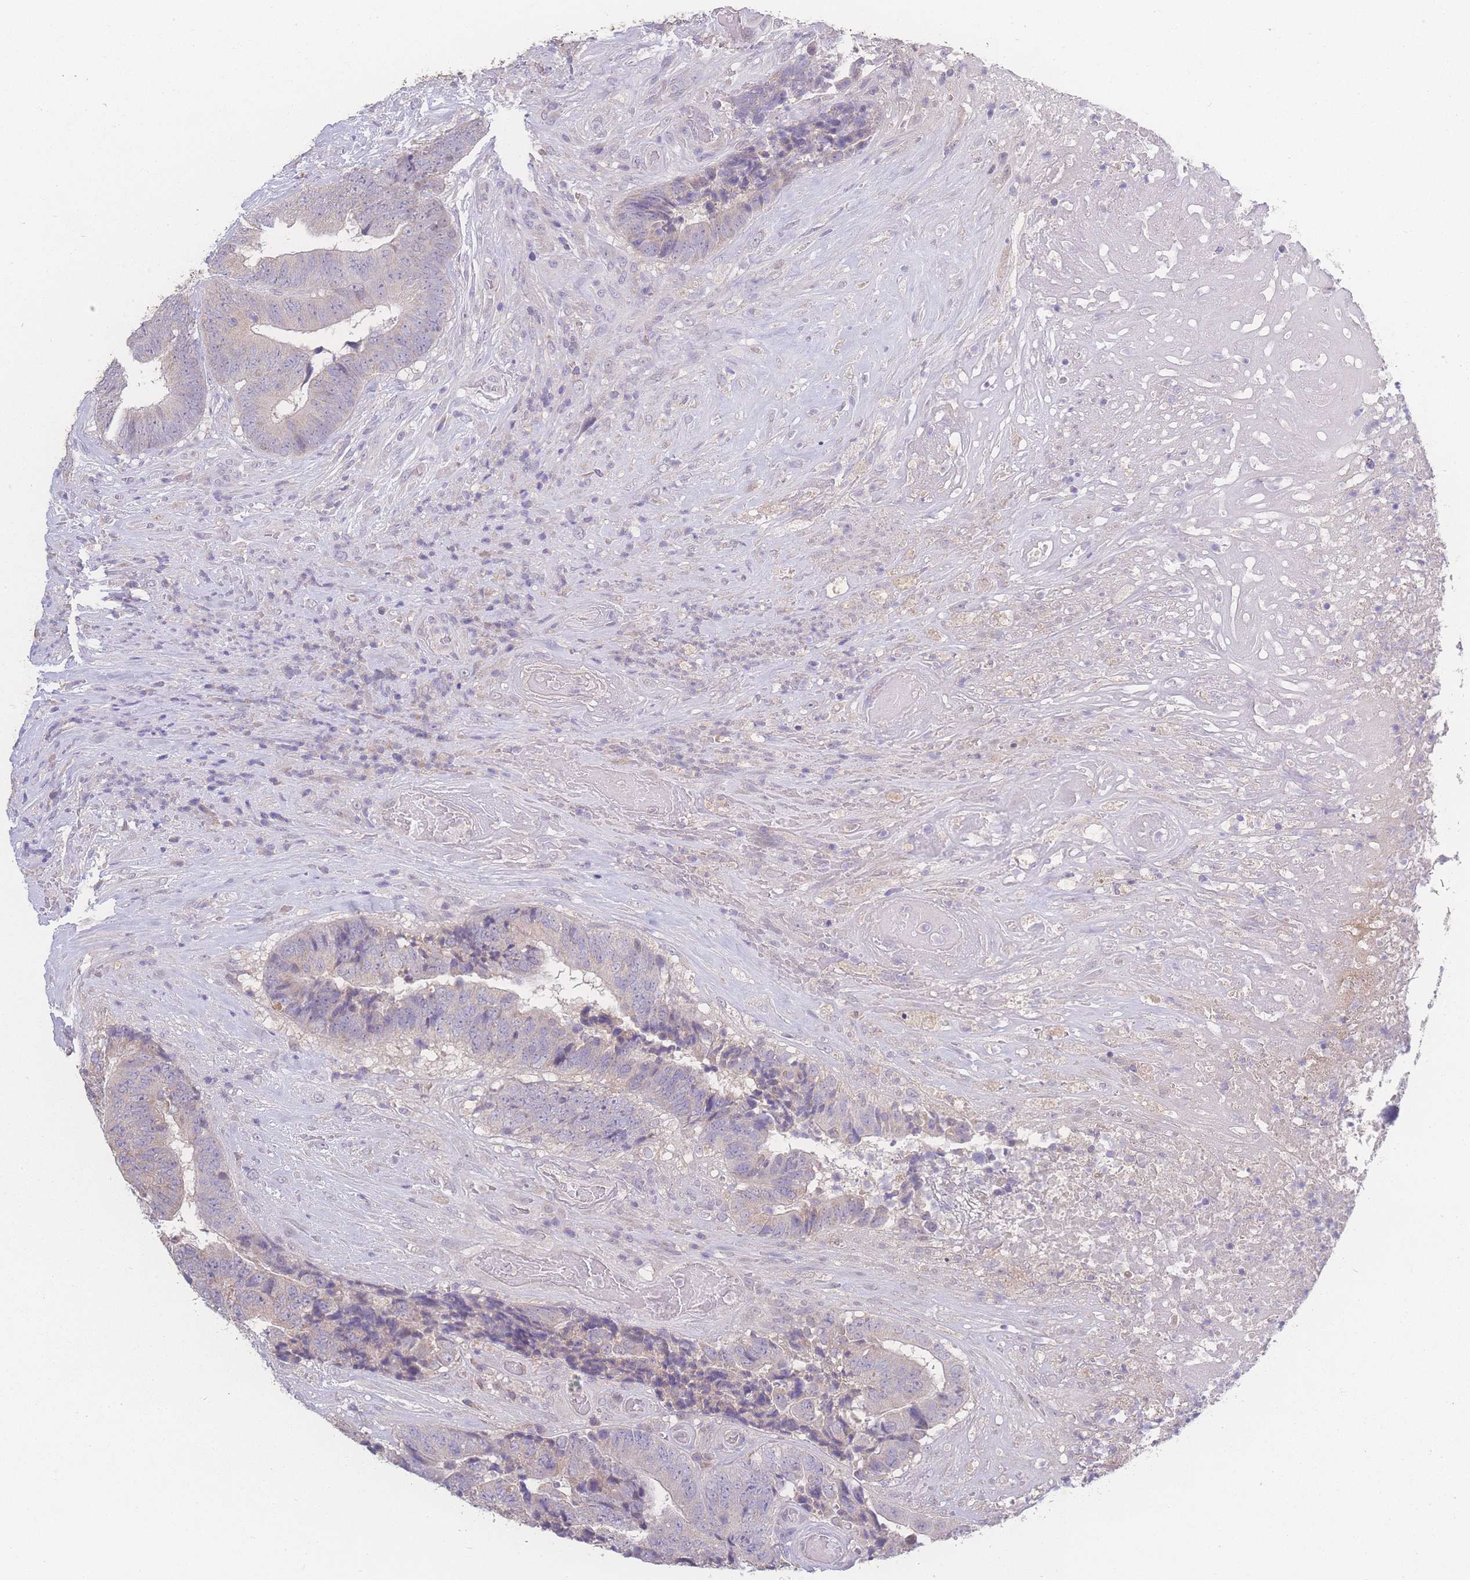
{"staining": {"intensity": "weak", "quantity": "<25%", "location": "cytoplasmic/membranous"}, "tissue": "colorectal cancer", "cell_type": "Tumor cells", "image_type": "cancer", "snomed": [{"axis": "morphology", "description": "Adenocarcinoma, NOS"}, {"axis": "topography", "description": "Rectum"}], "caption": "The image exhibits no staining of tumor cells in colorectal cancer.", "gene": "GIPR", "patient": {"sex": "male", "age": 72}}